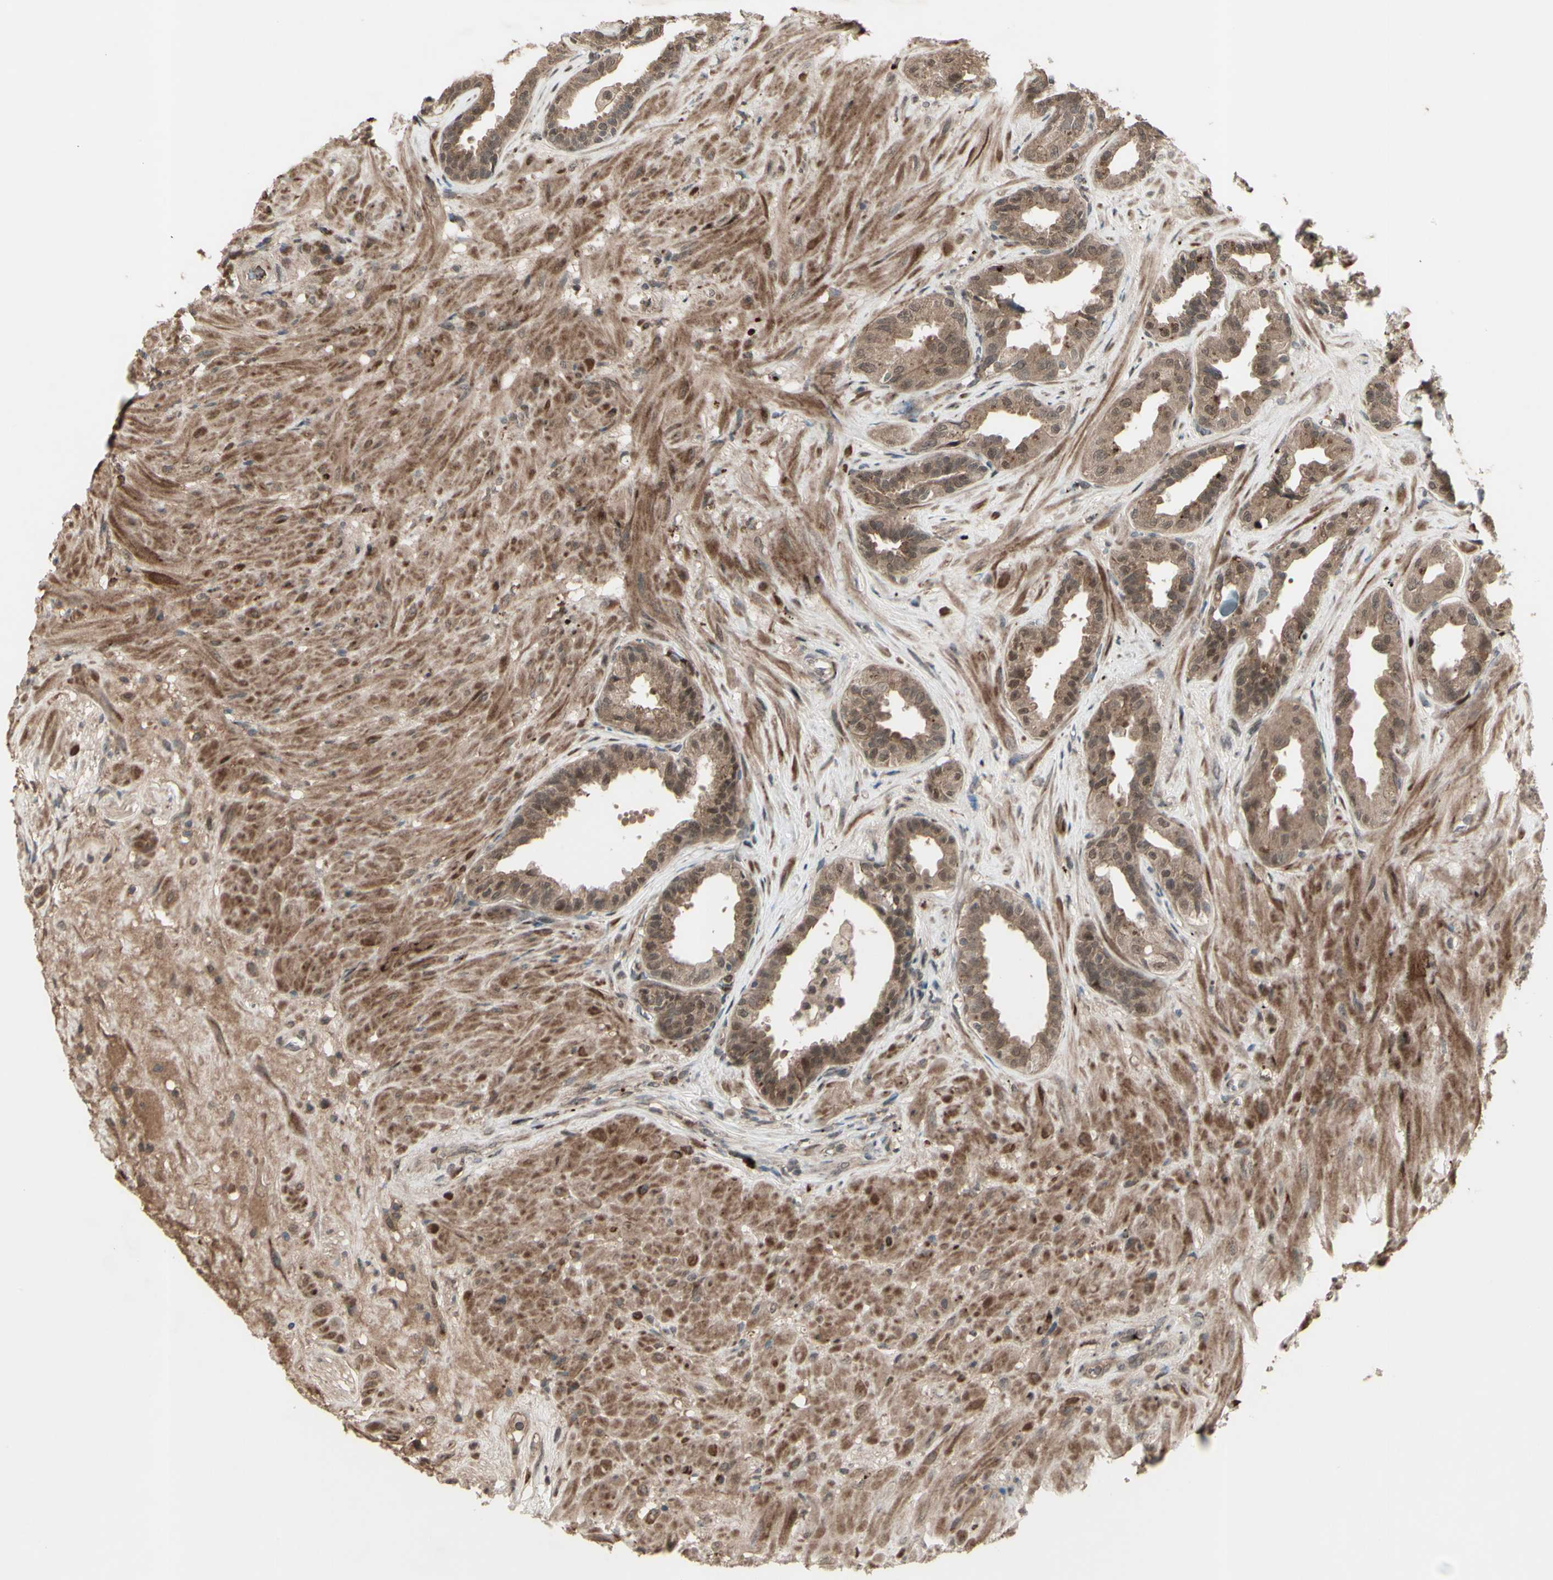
{"staining": {"intensity": "moderate", "quantity": ">75%", "location": "cytoplasmic/membranous,nuclear"}, "tissue": "seminal vesicle", "cell_type": "Glandular cells", "image_type": "normal", "snomed": [{"axis": "morphology", "description": "Normal tissue, NOS"}, {"axis": "topography", "description": "Seminal veicle"}], "caption": "The photomicrograph demonstrates staining of normal seminal vesicle, revealing moderate cytoplasmic/membranous,nuclear protein positivity (brown color) within glandular cells.", "gene": "MLF2", "patient": {"sex": "male", "age": 61}}